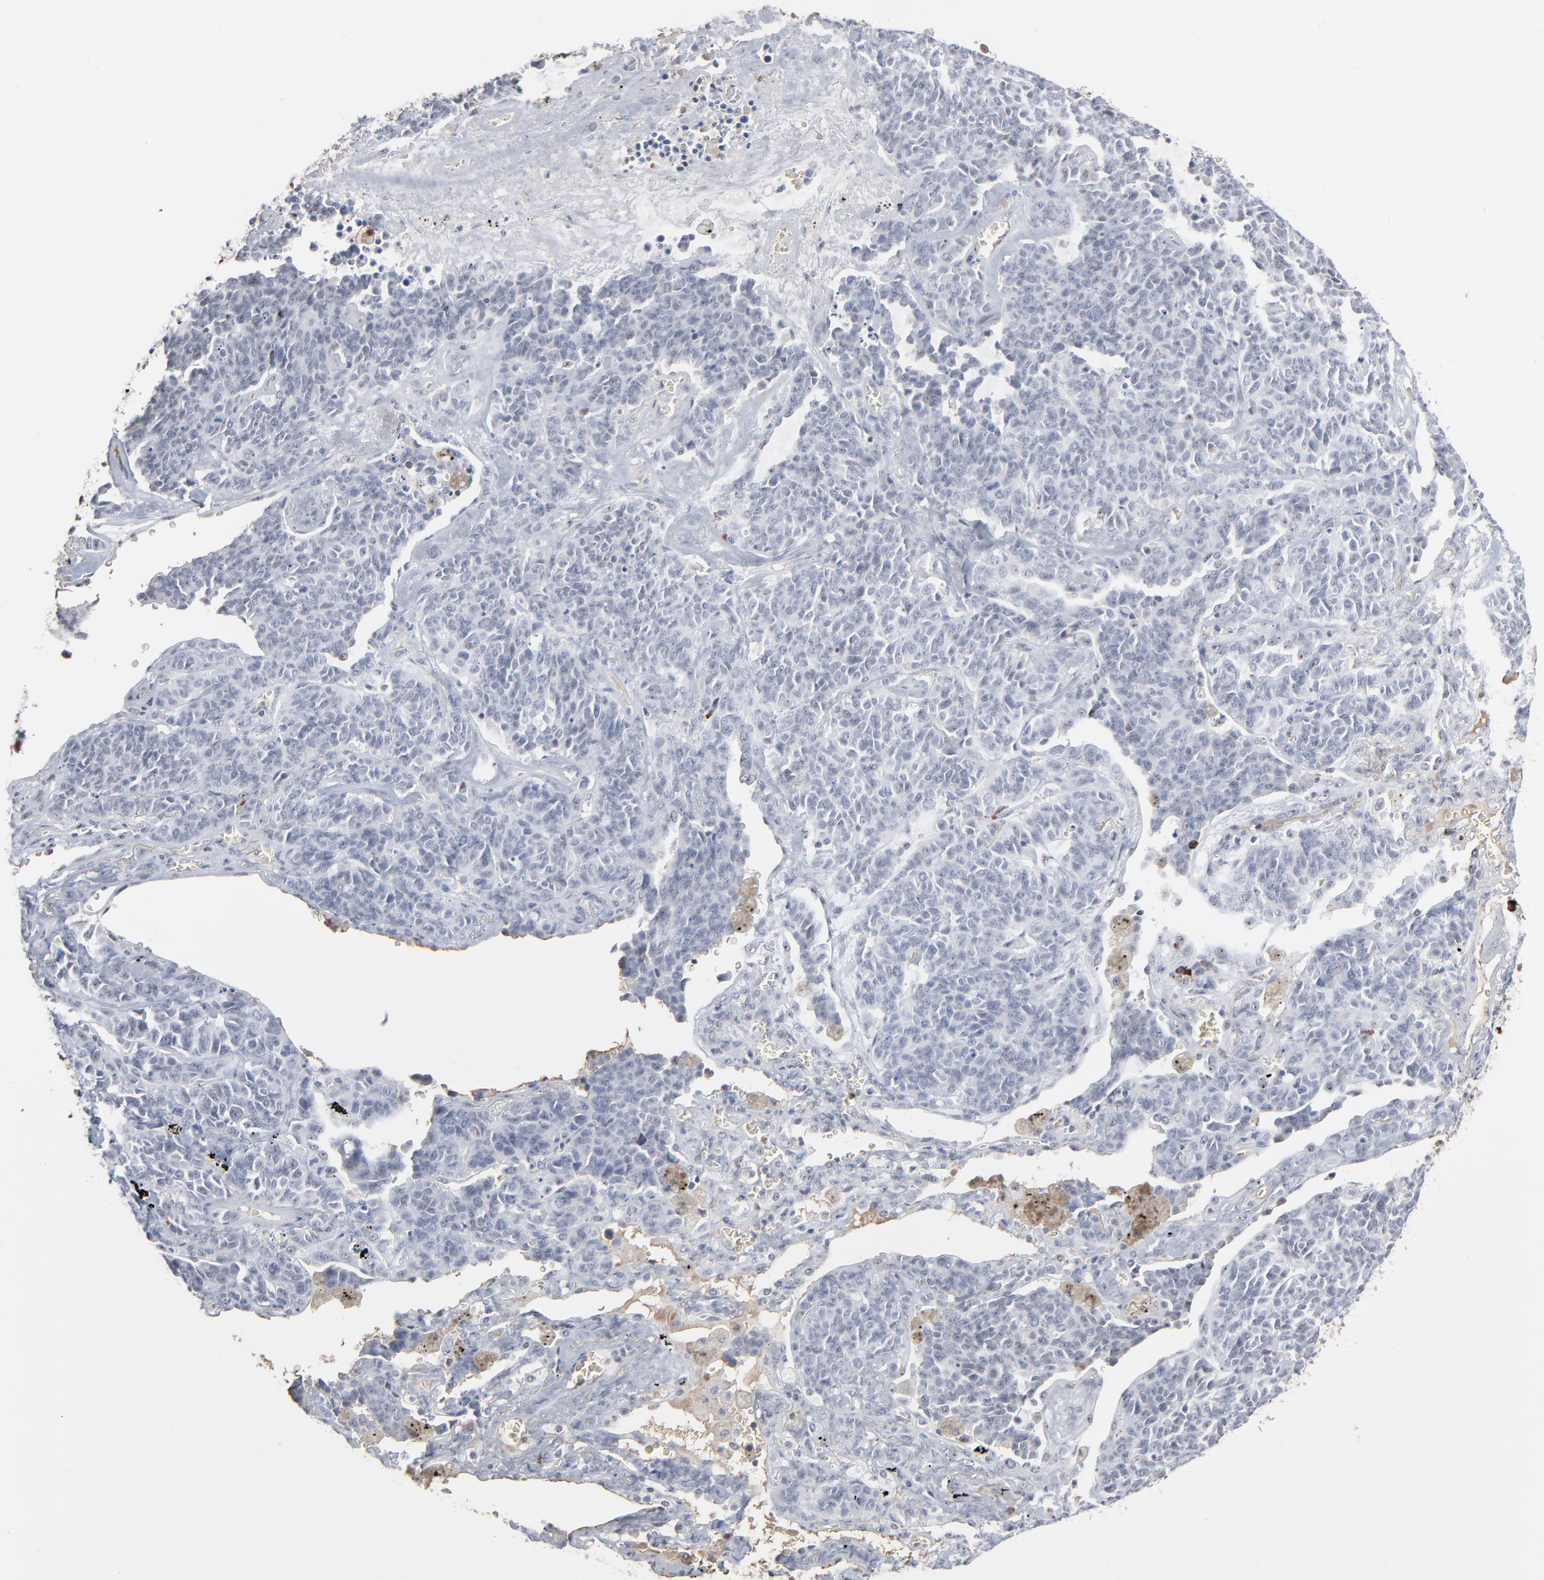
{"staining": {"intensity": "negative", "quantity": "none", "location": "none"}, "tissue": "lung cancer", "cell_type": "Tumor cells", "image_type": "cancer", "snomed": [{"axis": "morphology", "description": "Neoplasm, malignant, NOS"}, {"axis": "topography", "description": "Lung"}], "caption": "DAB immunohistochemical staining of human lung cancer (neoplasm (malignant)) reveals no significant positivity in tumor cells. (Brightfield microscopy of DAB IHC at high magnification).", "gene": "MPHOSPH6", "patient": {"sex": "female", "age": 58}}